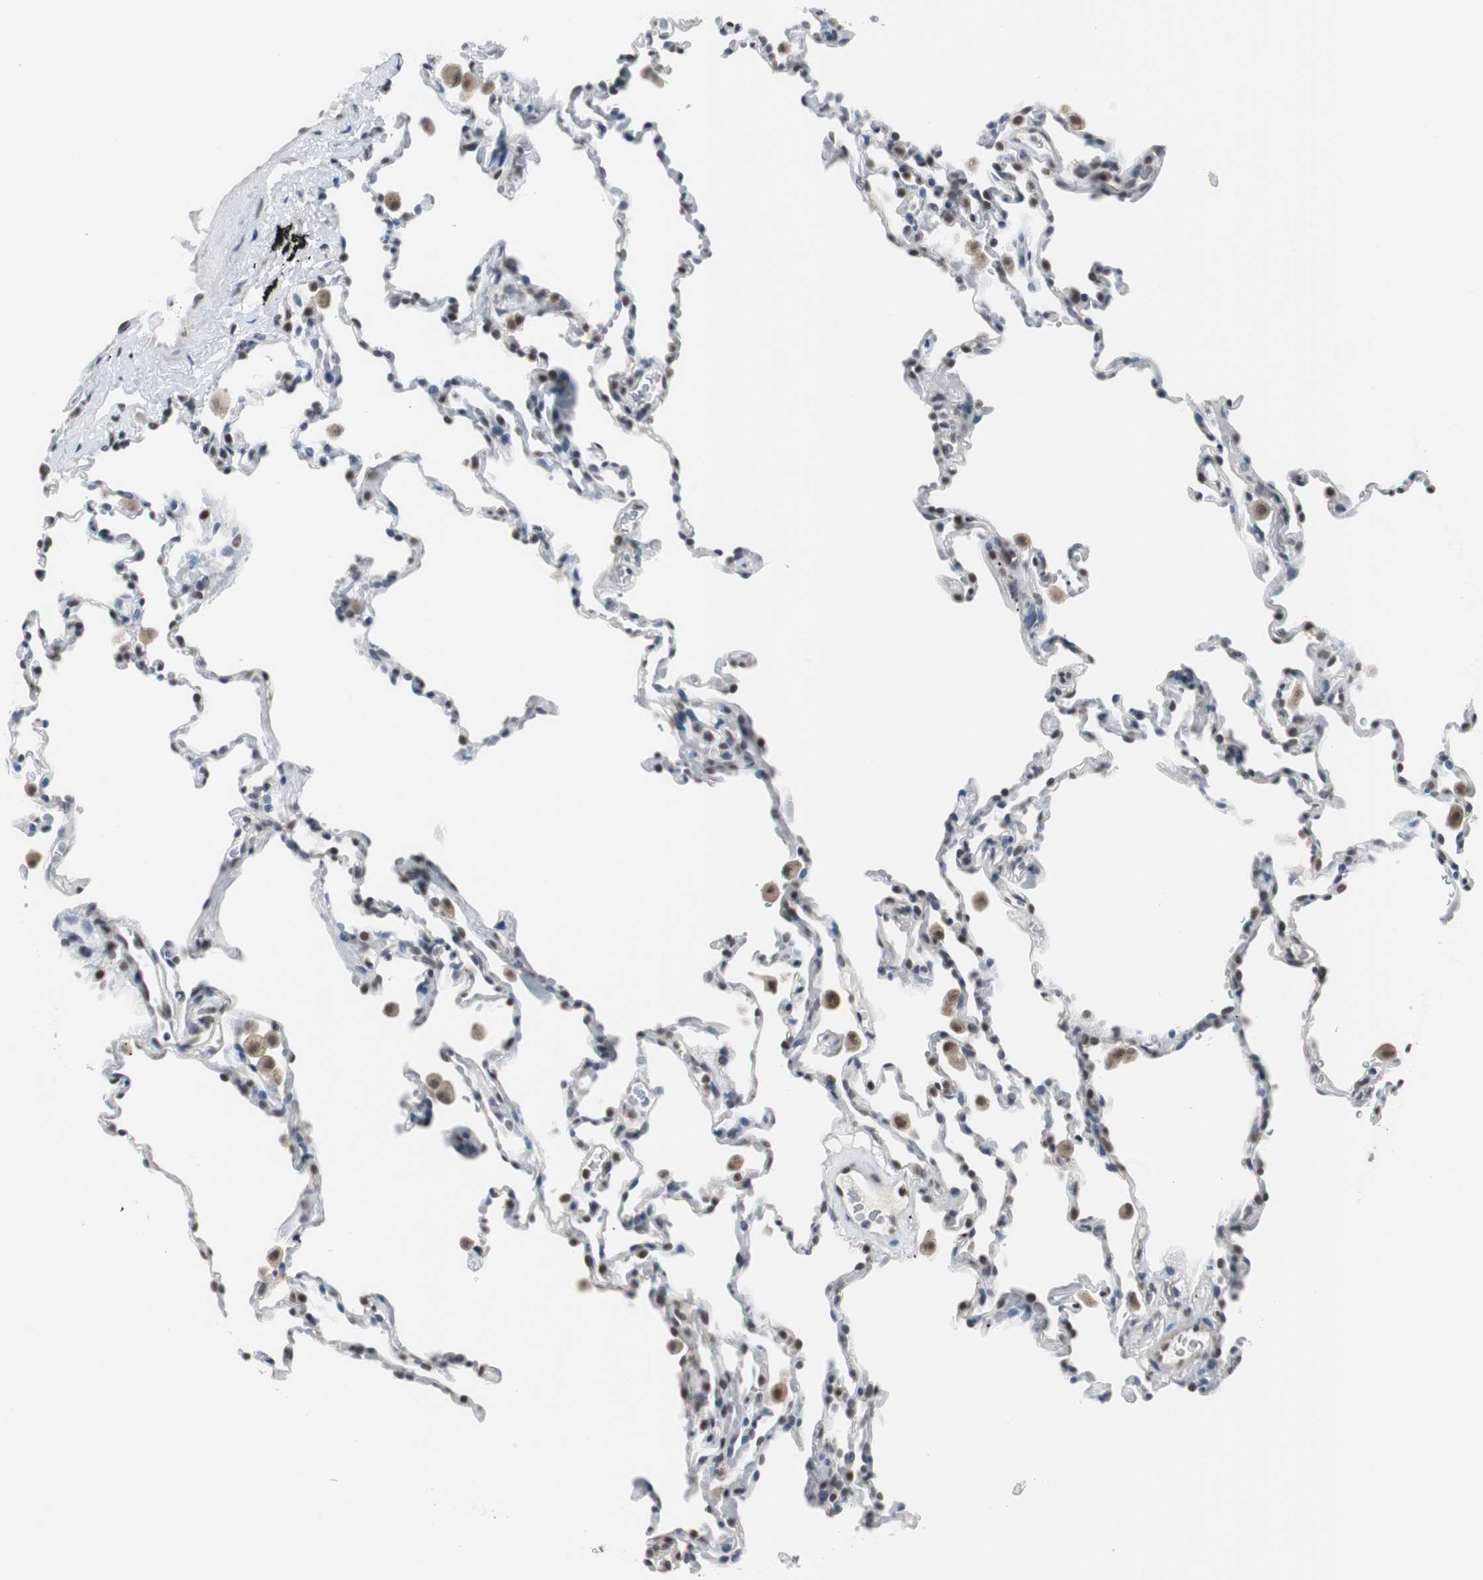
{"staining": {"intensity": "moderate", "quantity": "25%-75%", "location": "nuclear"}, "tissue": "lung", "cell_type": "Alveolar cells", "image_type": "normal", "snomed": [{"axis": "morphology", "description": "Normal tissue, NOS"}, {"axis": "morphology", "description": "Soft tissue tumor metastatic"}, {"axis": "topography", "description": "Lung"}], "caption": "High-power microscopy captured an IHC photomicrograph of benign lung, revealing moderate nuclear staining in approximately 25%-75% of alveolar cells. (brown staining indicates protein expression, while blue staining denotes nuclei).", "gene": "TAF7", "patient": {"sex": "male", "age": 59}}